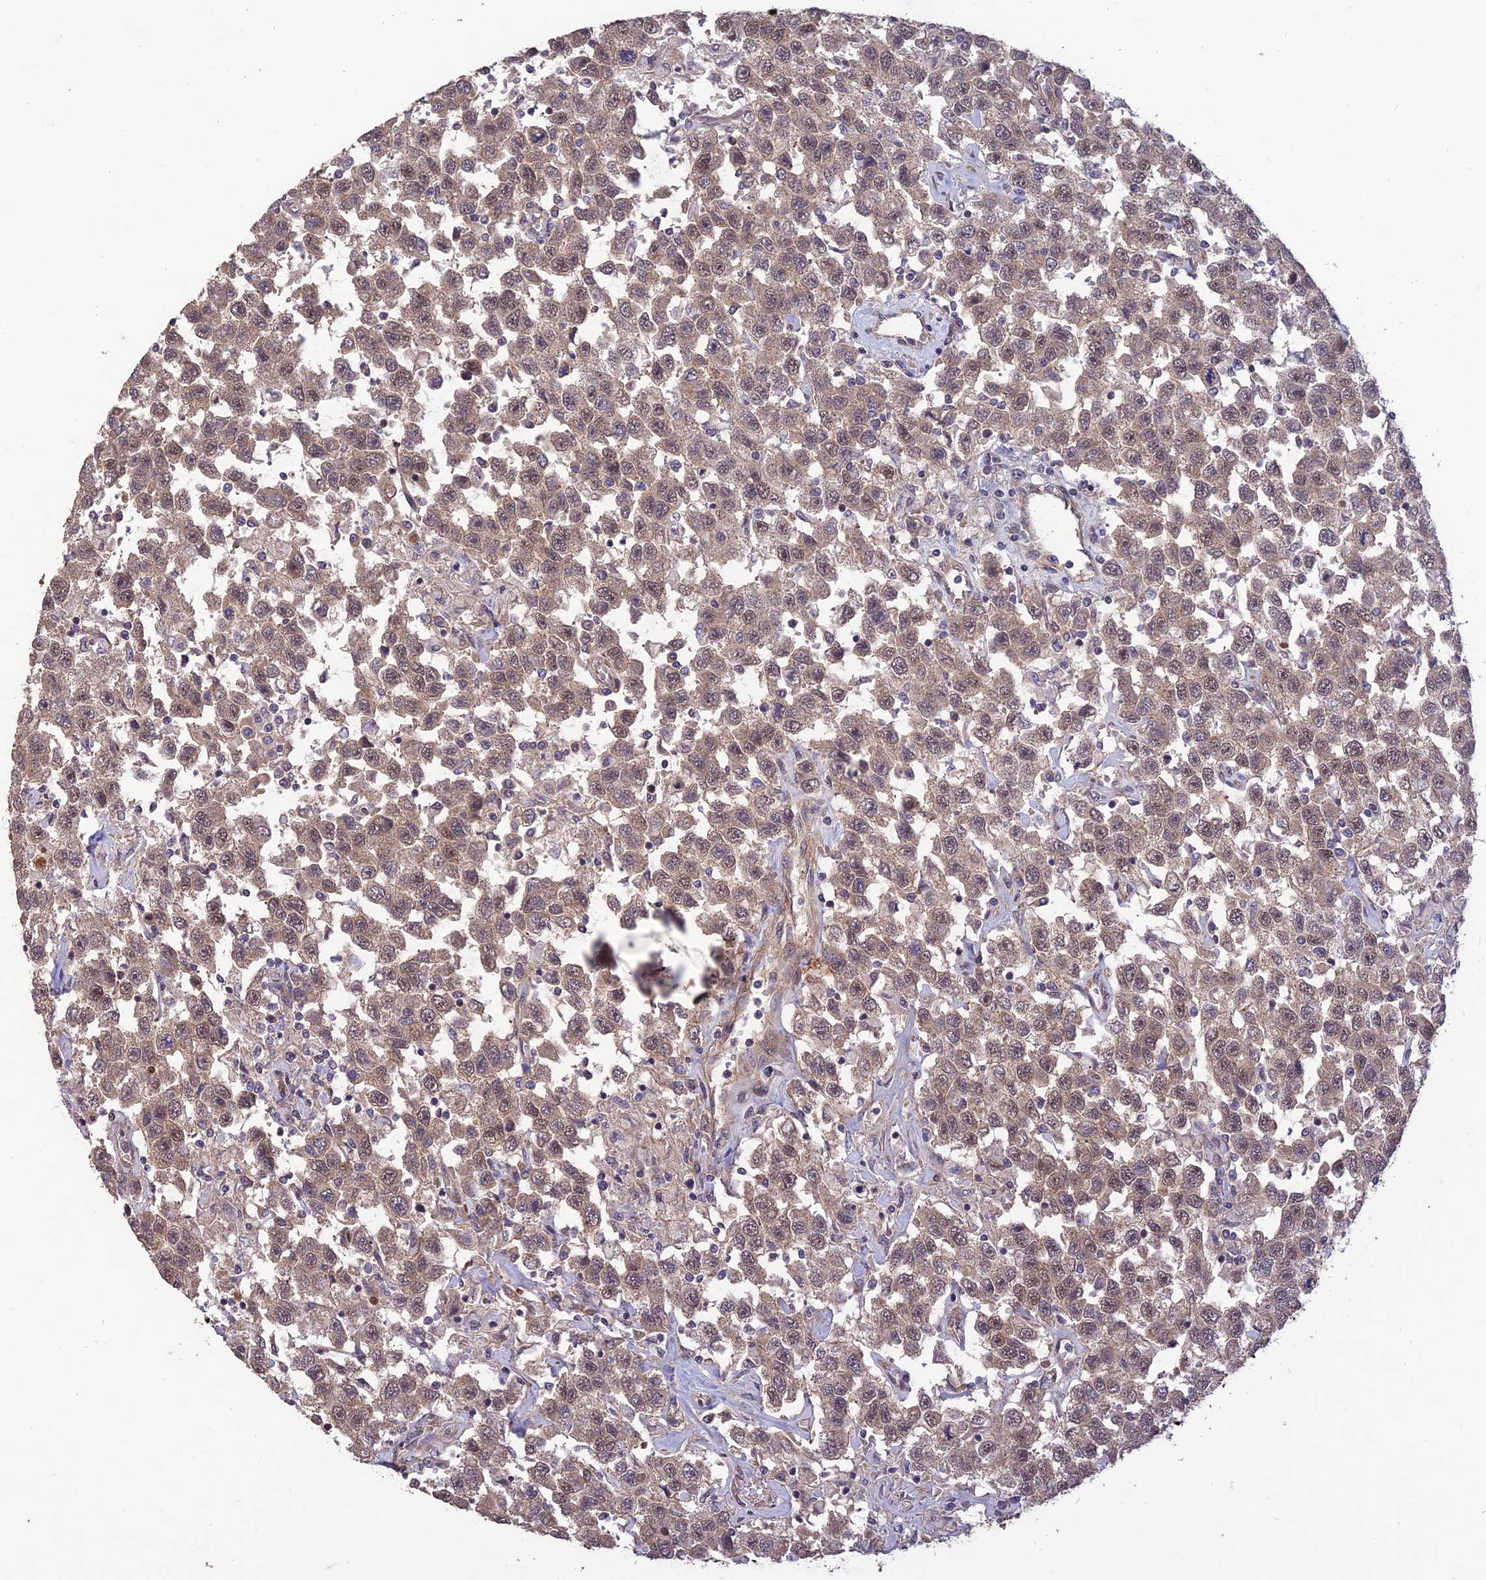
{"staining": {"intensity": "moderate", "quantity": "25%-75%", "location": "nuclear"}, "tissue": "testis cancer", "cell_type": "Tumor cells", "image_type": "cancer", "snomed": [{"axis": "morphology", "description": "Seminoma, NOS"}, {"axis": "topography", "description": "Testis"}], "caption": "IHC (DAB) staining of testis cancer demonstrates moderate nuclear protein staining in approximately 25%-75% of tumor cells.", "gene": "PAGR1", "patient": {"sex": "male", "age": 41}}